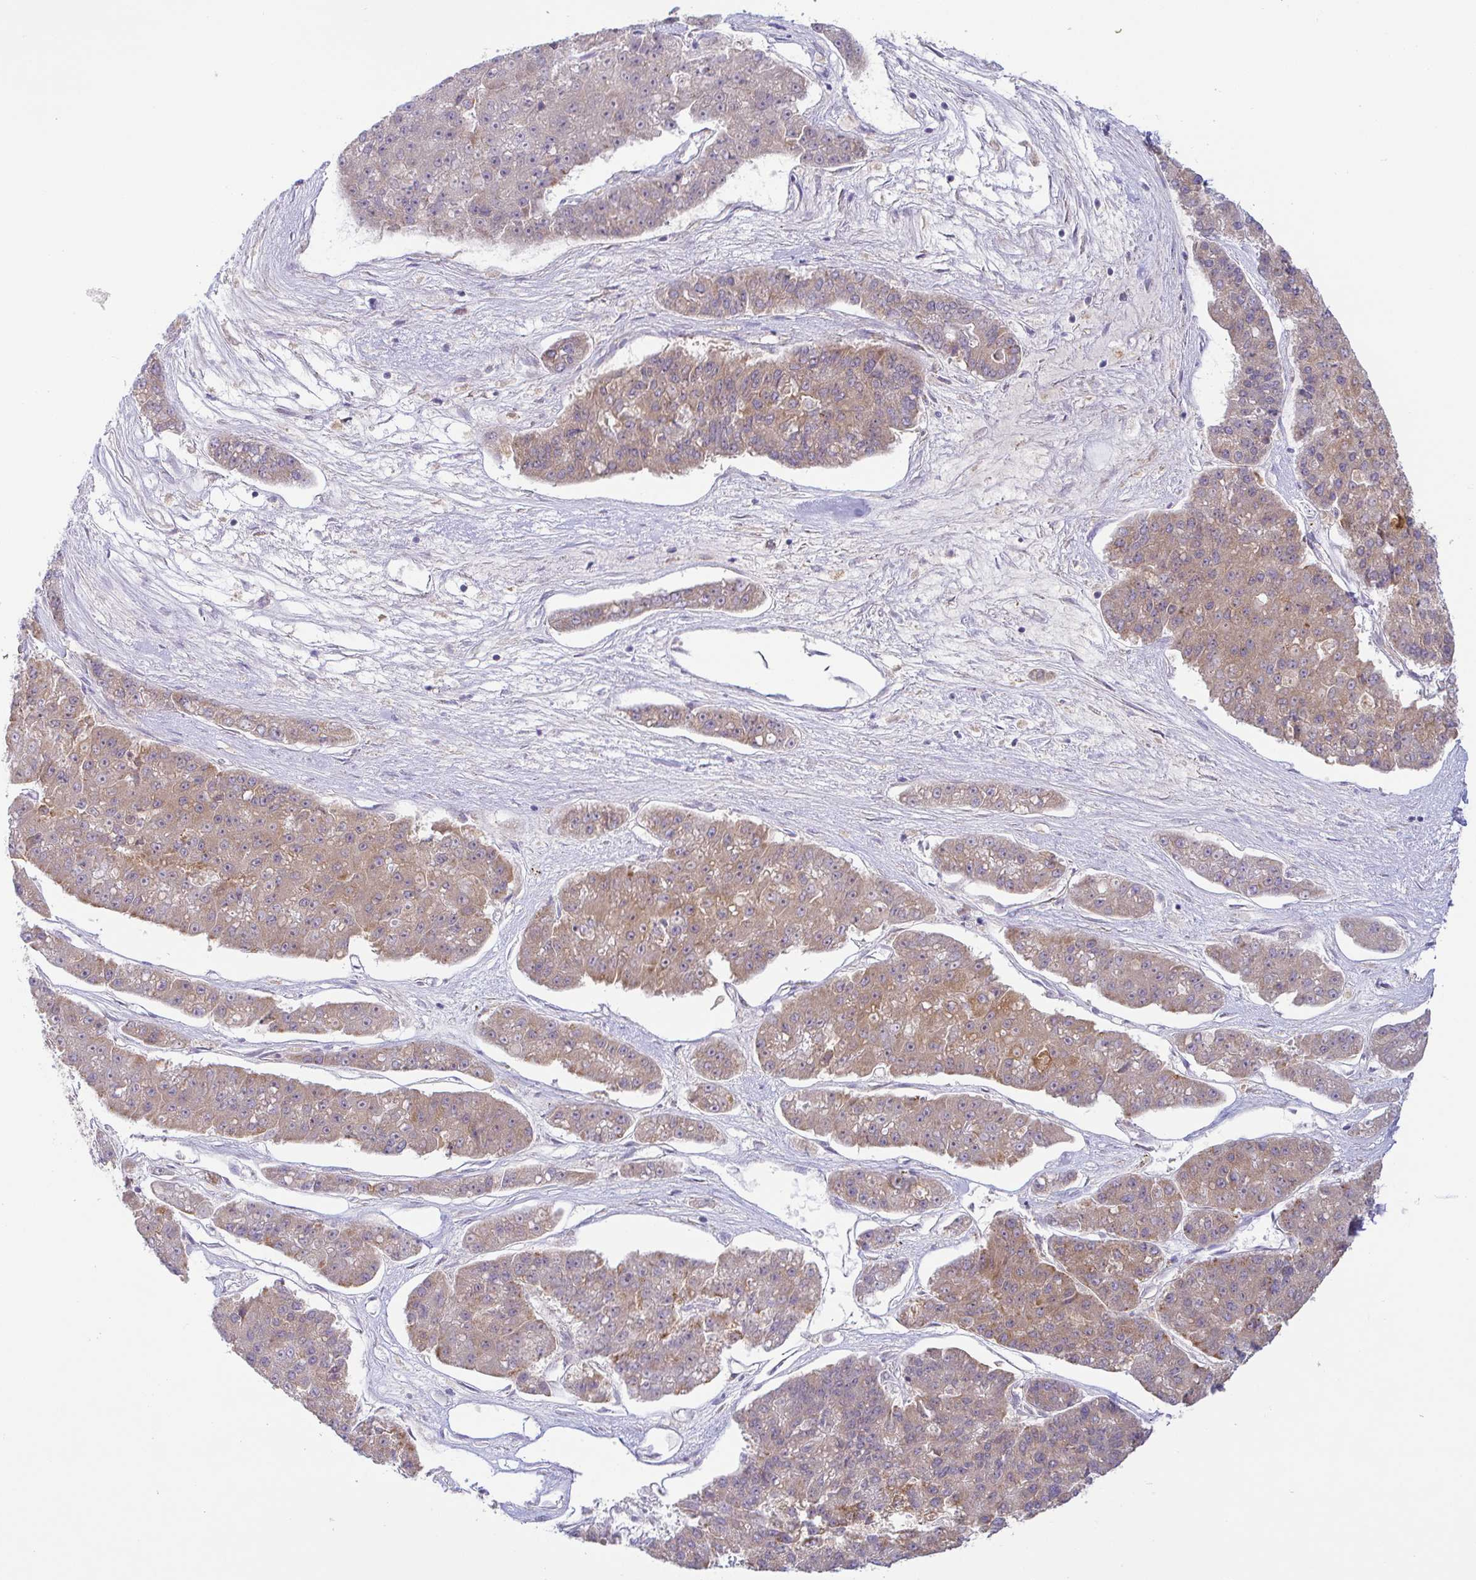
{"staining": {"intensity": "weak", "quantity": "25%-75%", "location": "cytoplasmic/membranous"}, "tissue": "pancreatic cancer", "cell_type": "Tumor cells", "image_type": "cancer", "snomed": [{"axis": "morphology", "description": "Adenocarcinoma, NOS"}, {"axis": "topography", "description": "Pancreas"}], "caption": "Protein positivity by immunohistochemistry (IHC) reveals weak cytoplasmic/membranous positivity in approximately 25%-75% of tumor cells in adenocarcinoma (pancreatic).", "gene": "DERL2", "patient": {"sex": "male", "age": 50}}